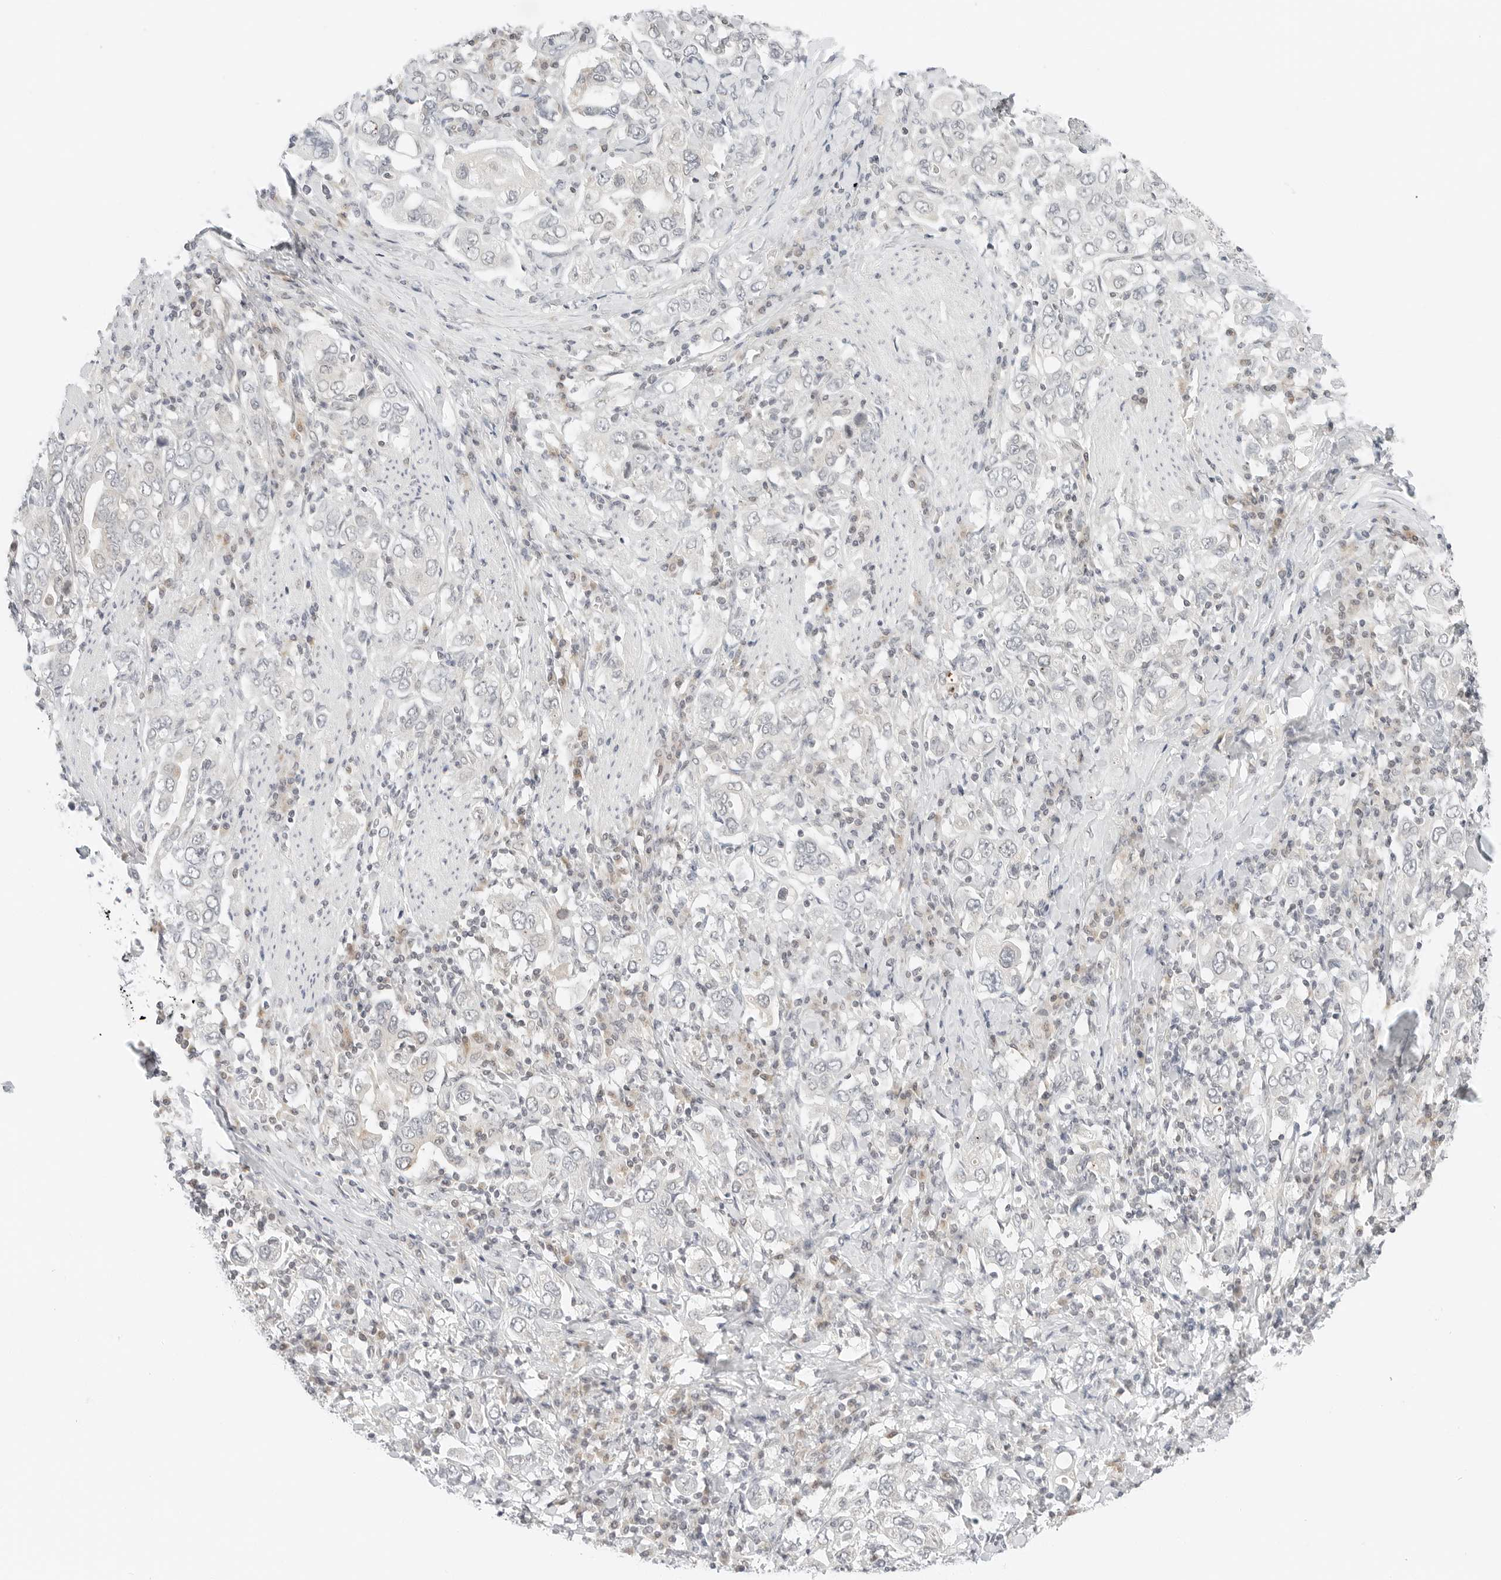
{"staining": {"intensity": "weak", "quantity": "<25%", "location": "cytoplasmic/membranous"}, "tissue": "stomach cancer", "cell_type": "Tumor cells", "image_type": "cancer", "snomed": [{"axis": "morphology", "description": "Adenocarcinoma, NOS"}, {"axis": "topography", "description": "Stomach, upper"}], "caption": "High power microscopy photomicrograph of an immunohistochemistry image of stomach cancer (adenocarcinoma), revealing no significant positivity in tumor cells.", "gene": "IQCC", "patient": {"sex": "male", "age": 62}}